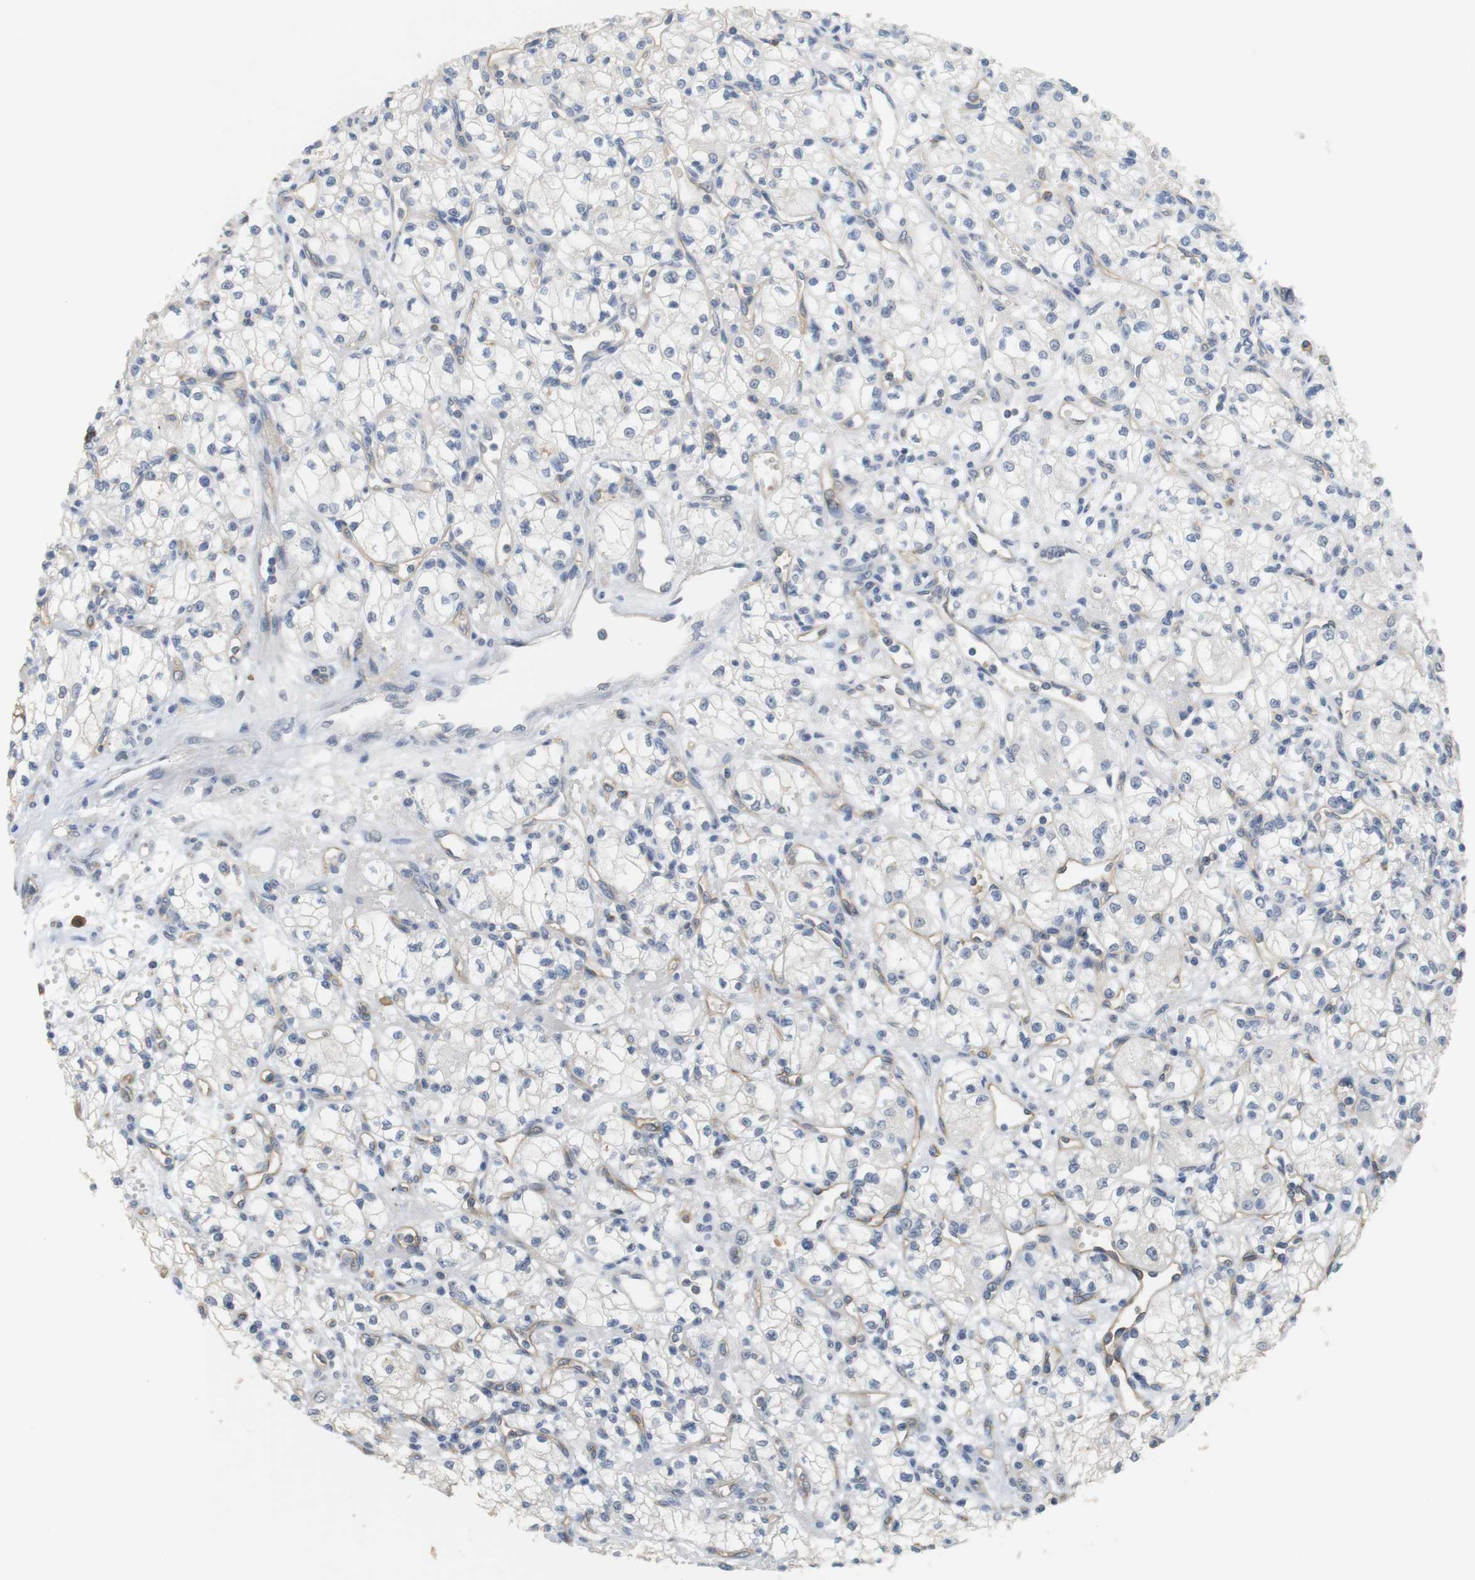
{"staining": {"intensity": "negative", "quantity": "none", "location": "none"}, "tissue": "renal cancer", "cell_type": "Tumor cells", "image_type": "cancer", "snomed": [{"axis": "morphology", "description": "Normal tissue, NOS"}, {"axis": "morphology", "description": "Adenocarcinoma, NOS"}, {"axis": "topography", "description": "Kidney"}], "caption": "Immunohistochemical staining of renal adenocarcinoma displays no significant positivity in tumor cells.", "gene": "OSR1", "patient": {"sex": "male", "age": 59}}